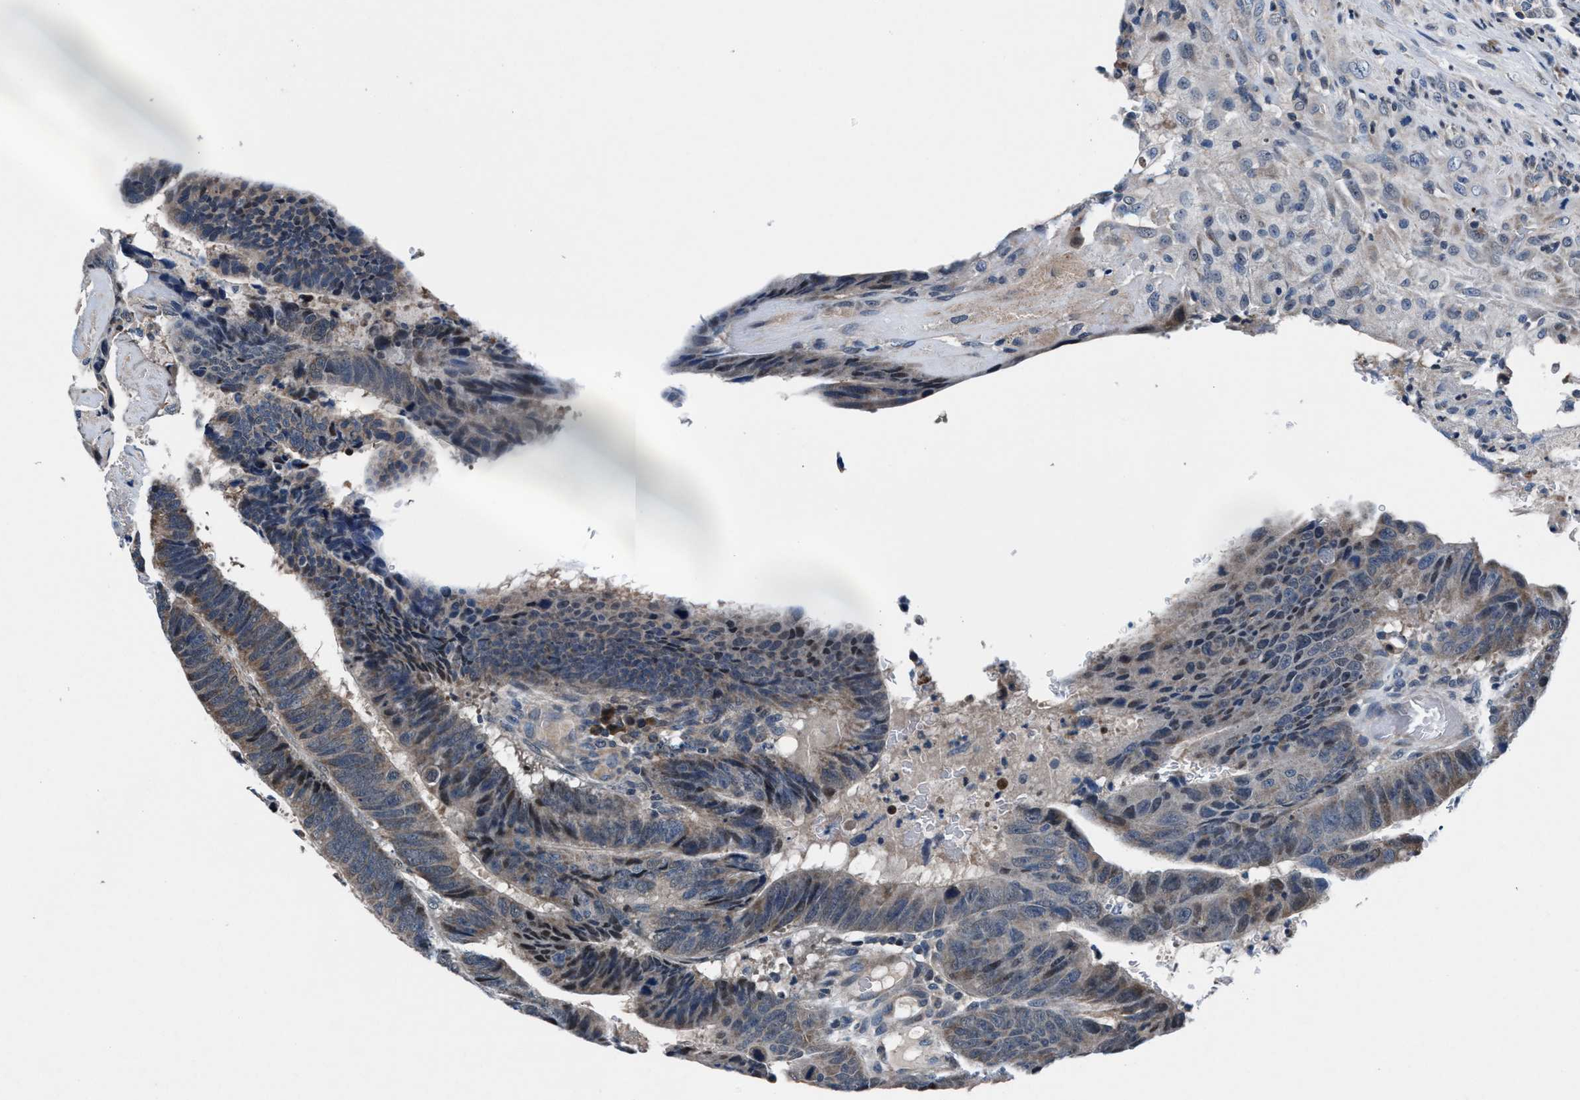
{"staining": {"intensity": "weak", "quantity": "<25%", "location": "cytoplasmic/membranous"}, "tissue": "colorectal cancer", "cell_type": "Tumor cells", "image_type": "cancer", "snomed": [{"axis": "morphology", "description": "Adenocarcinoma, NOS"}, {"axis": "topography", "description": "Colon"}], "caption": "Protein analysis of colorectal cancer shows no significant staining in tumor cells.", "gene": "PRPSAP2", "patient": {"sex": "male", "age": 56}}